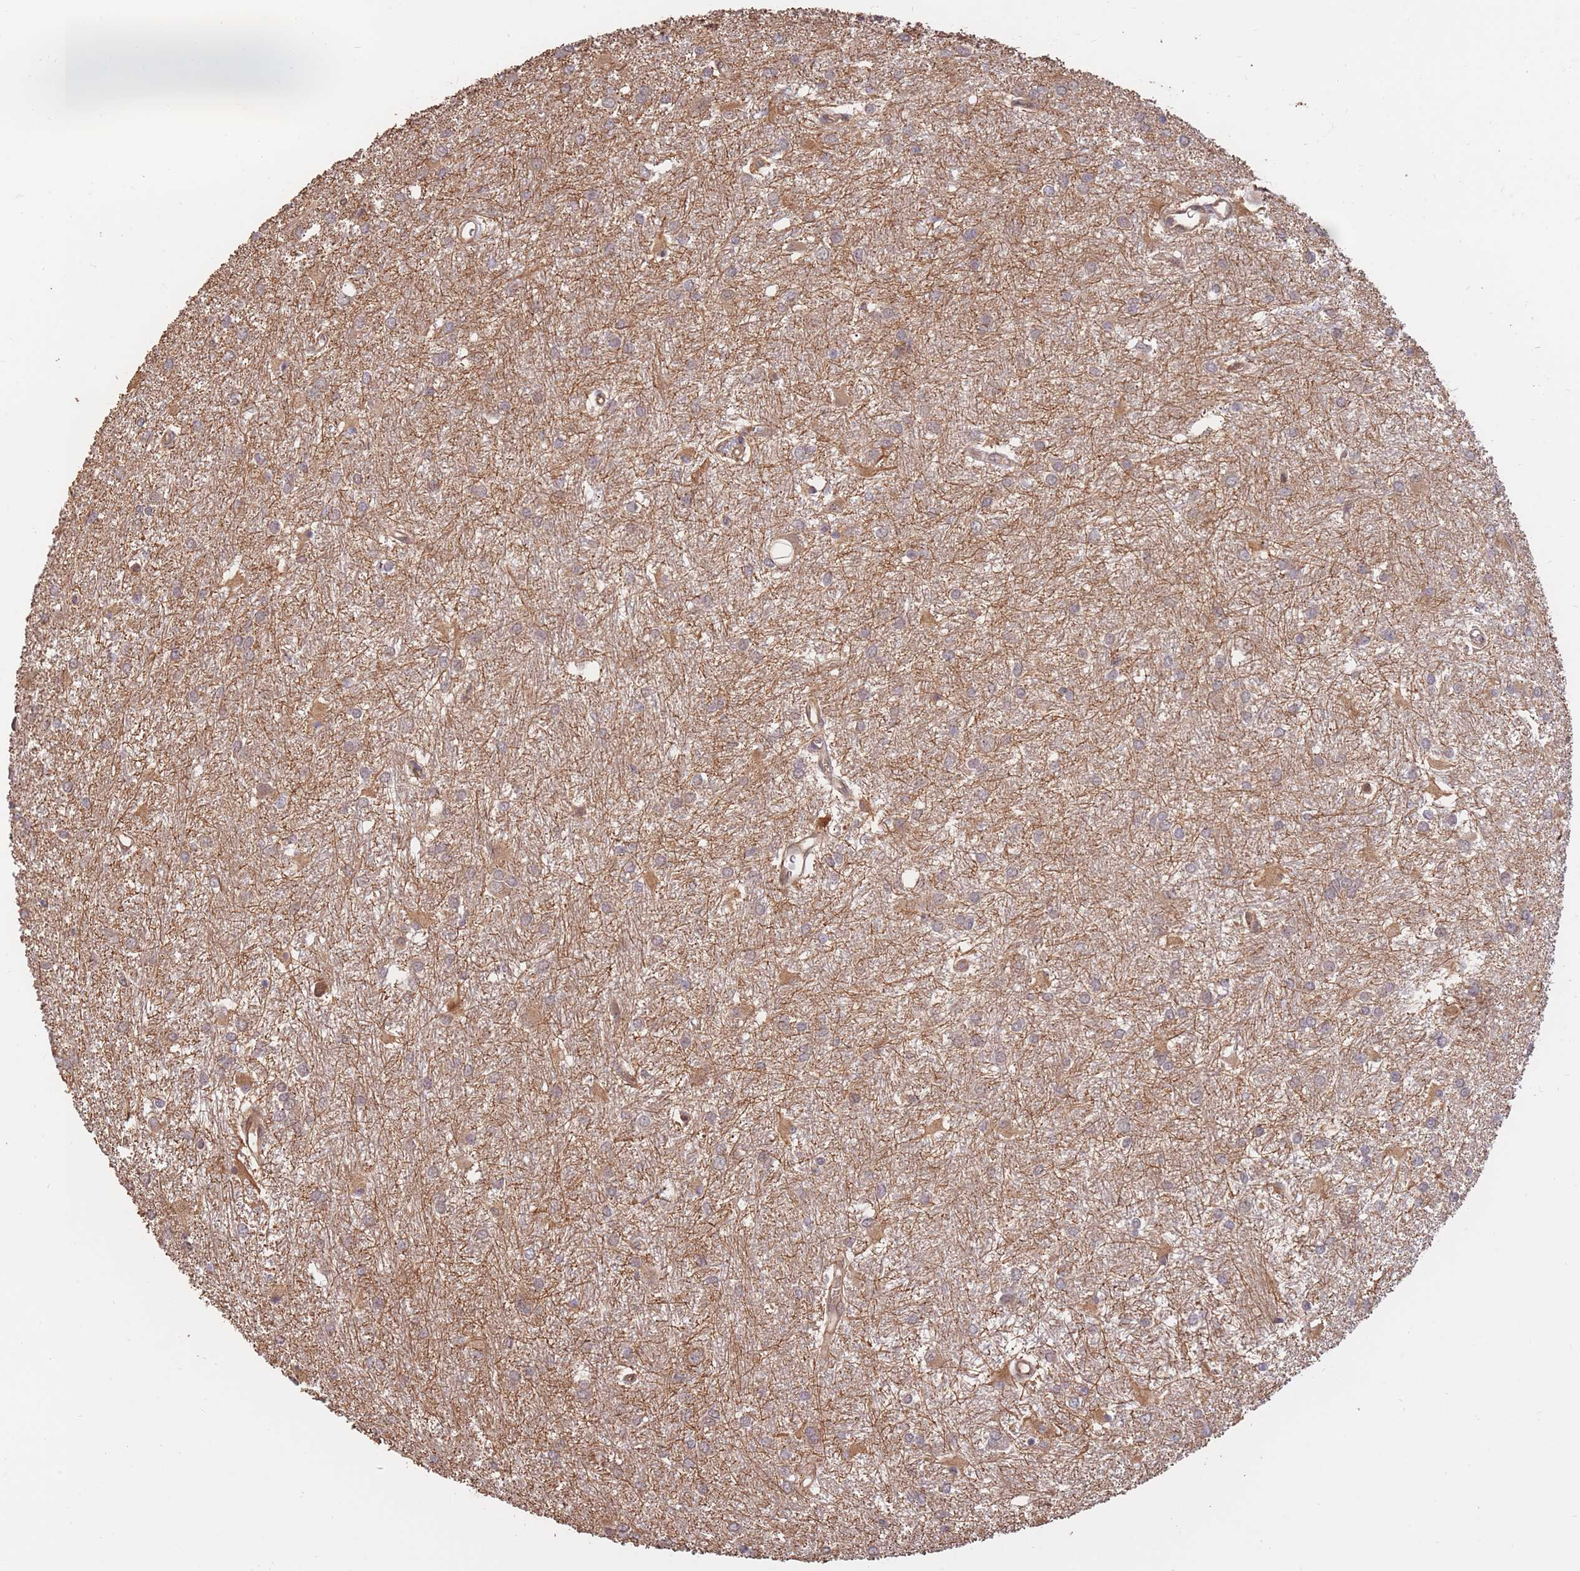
{"staining": {"intensity": "weak", "quantity": "25%-75%", "location": "cytoplasmic/membranous"}, "tissue": "glioma", "cell_type": "Tumor cells", "image_type": "cancer", "snomed": [{"axis": "morphology", "description": "Glioma, malignant, High grade"}, {"axis": "topography", "description": "Brain"}], "caption": "A brown stain shows weak cytoplasmic/membranous staining of a protein in malignant glioma (high-grade) tumor cells.", "gene": "RGS14", "patient": {"sex": "female", "age": 50}}